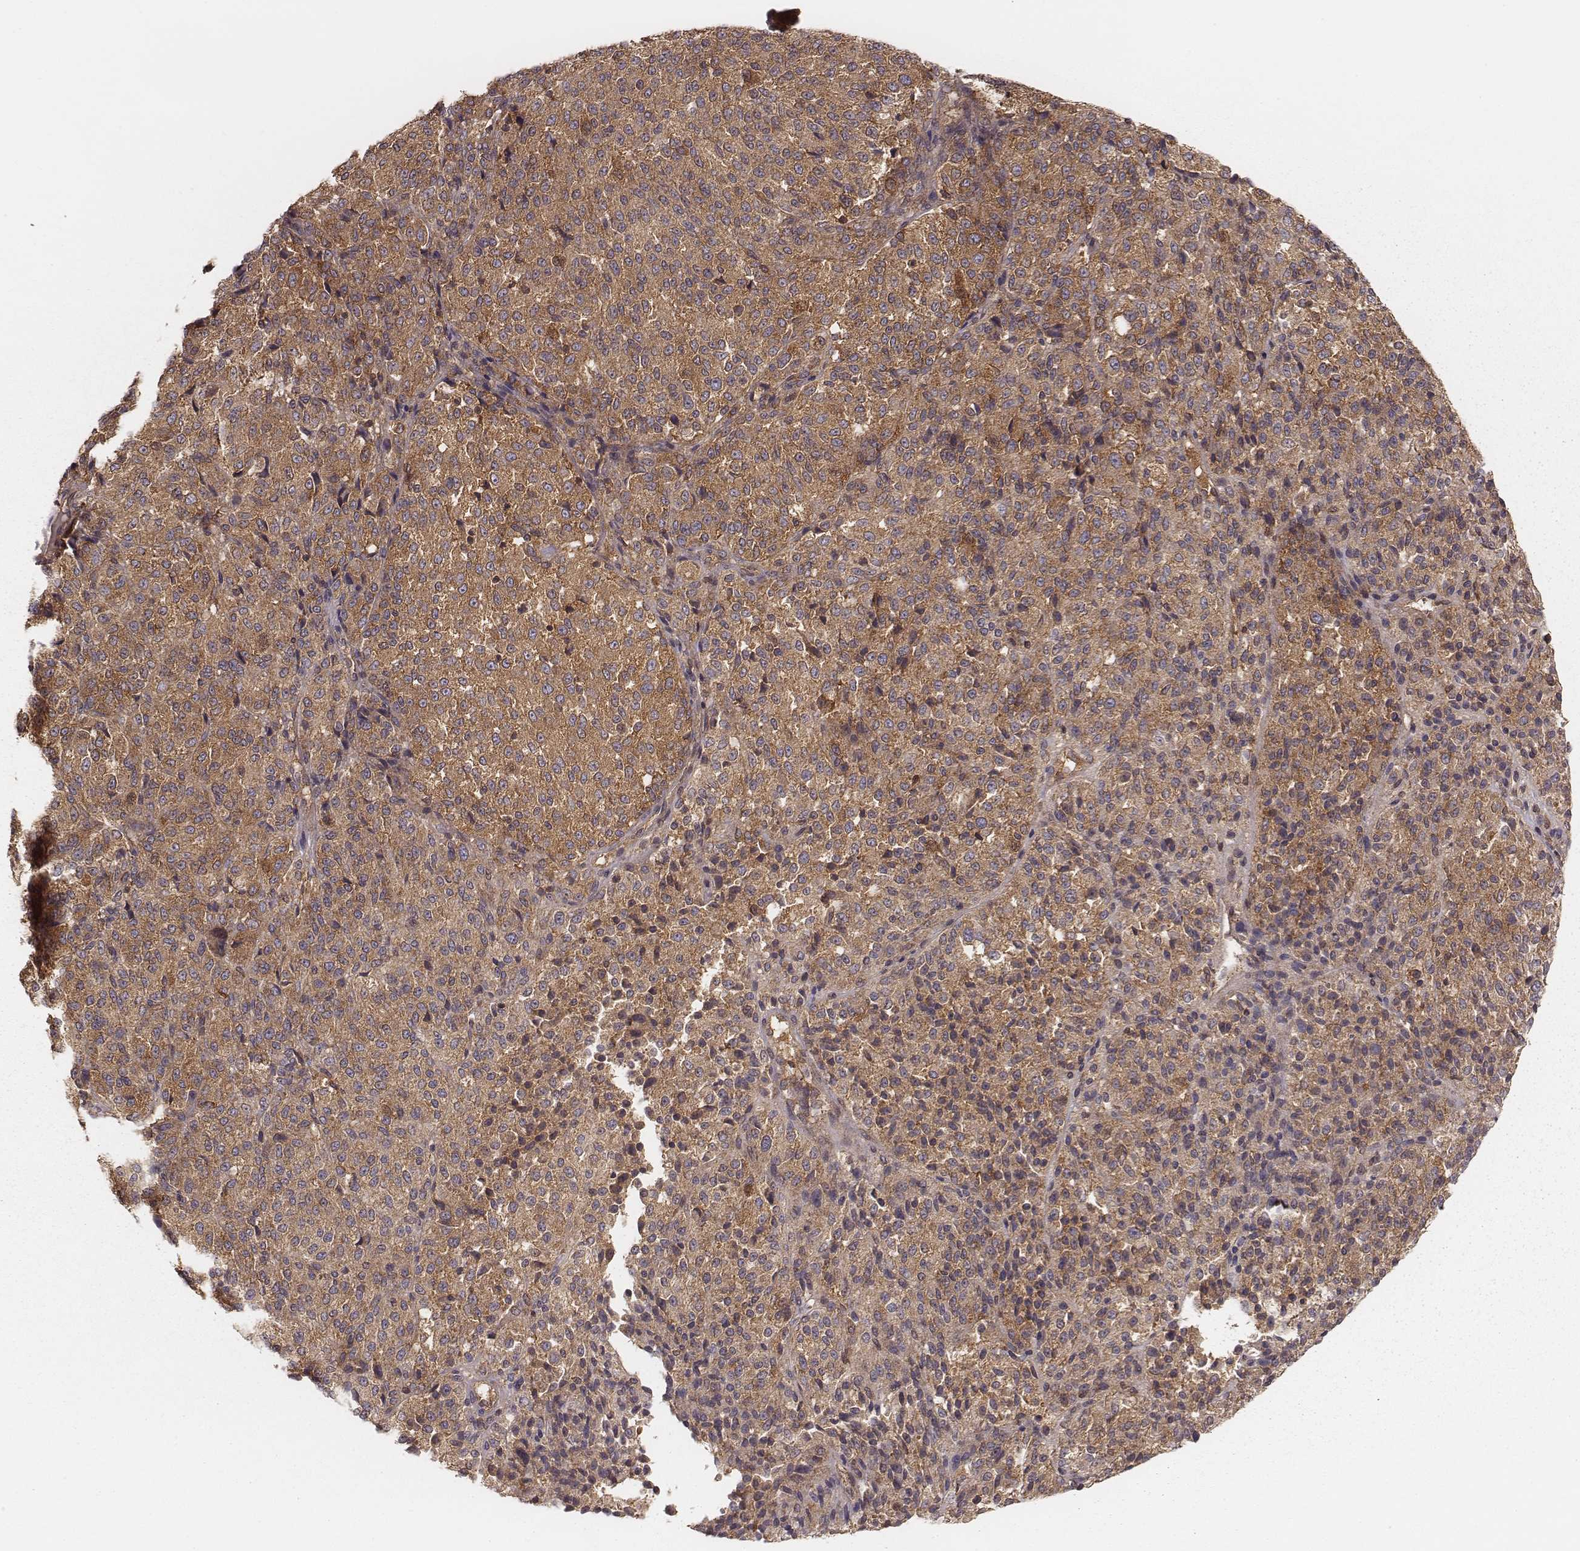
{"staining": {"intensity": "moderate", "quantity": ">75%", "location": "cytoplasmic/membranous"}, "tissue": "melanoma", "cell_type": "Tumor cells", "image_type": "cancer", "snomed": [{"axis": "morphology", "description": "Malignant melanoma, Metastatic site"}, {"axis": "topography", "description": "Brain"}], "caption": "High-power microscopy captured an immunohistochemistry image of melanoma, revealing moderate cytoplasmic/membranous positivity in about >75% of tumor cells.", "gene": "CARS1", "patient": {"sex": "female", "age": 56}}